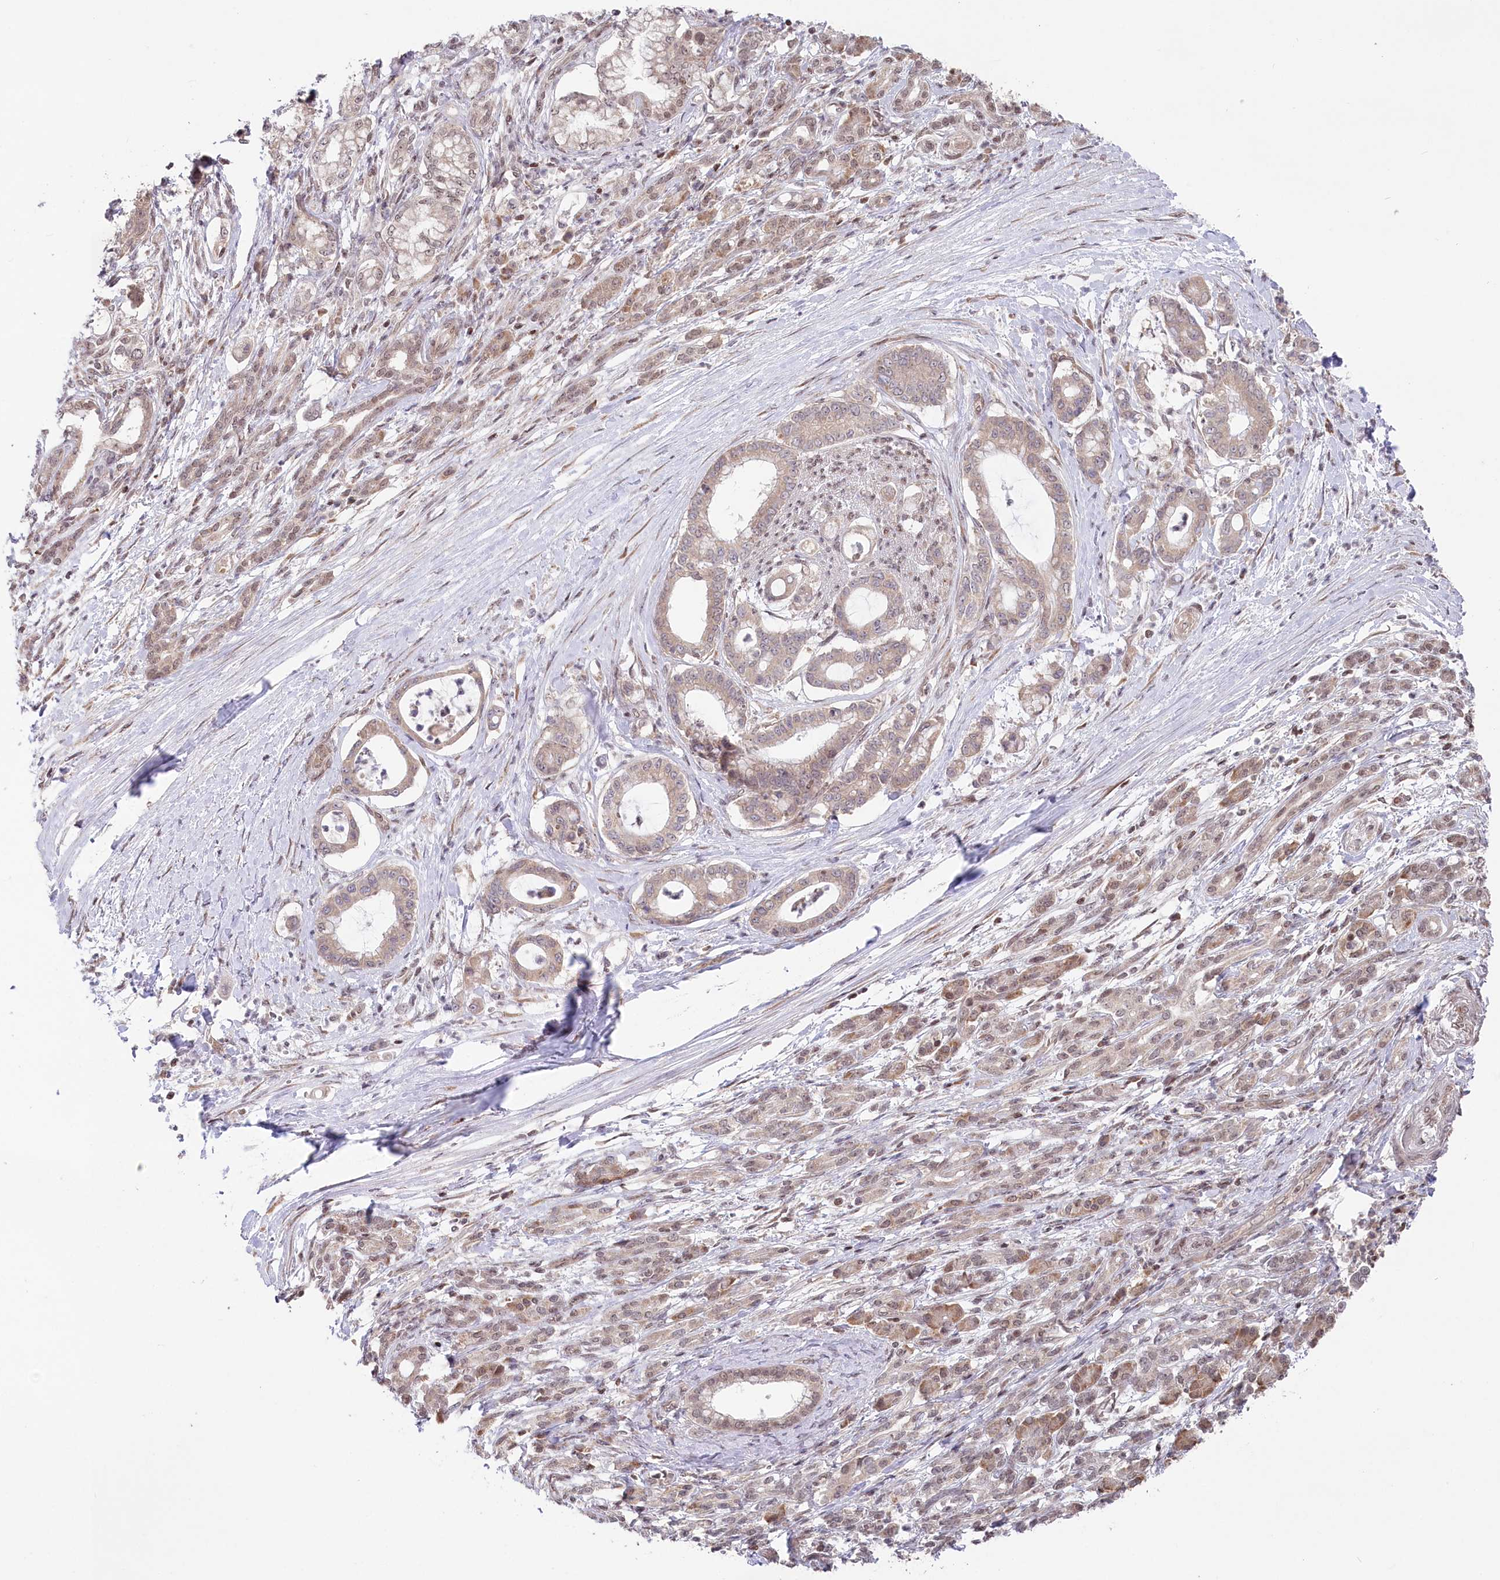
{"staining": {"intensity": "weak", "quantity": "<25%", "location": "cytoplasmic/membranous"}, "tissue": "pancreatic cancer", "cell_type": "Tumor cells", "image_type": "cancer", "snomed": [{"axis": "morphology", "description": "Adenocarcinoma, NOS"}, {"axis": "topography", "description": "Pancreas"}], "caption": "Photomicrograph shows no significant protein expression in tumor cells of adenocarcinoma (pancreatic).", "gene": "CGGBP1", "patient": {"sex": "female", "age": 55}}